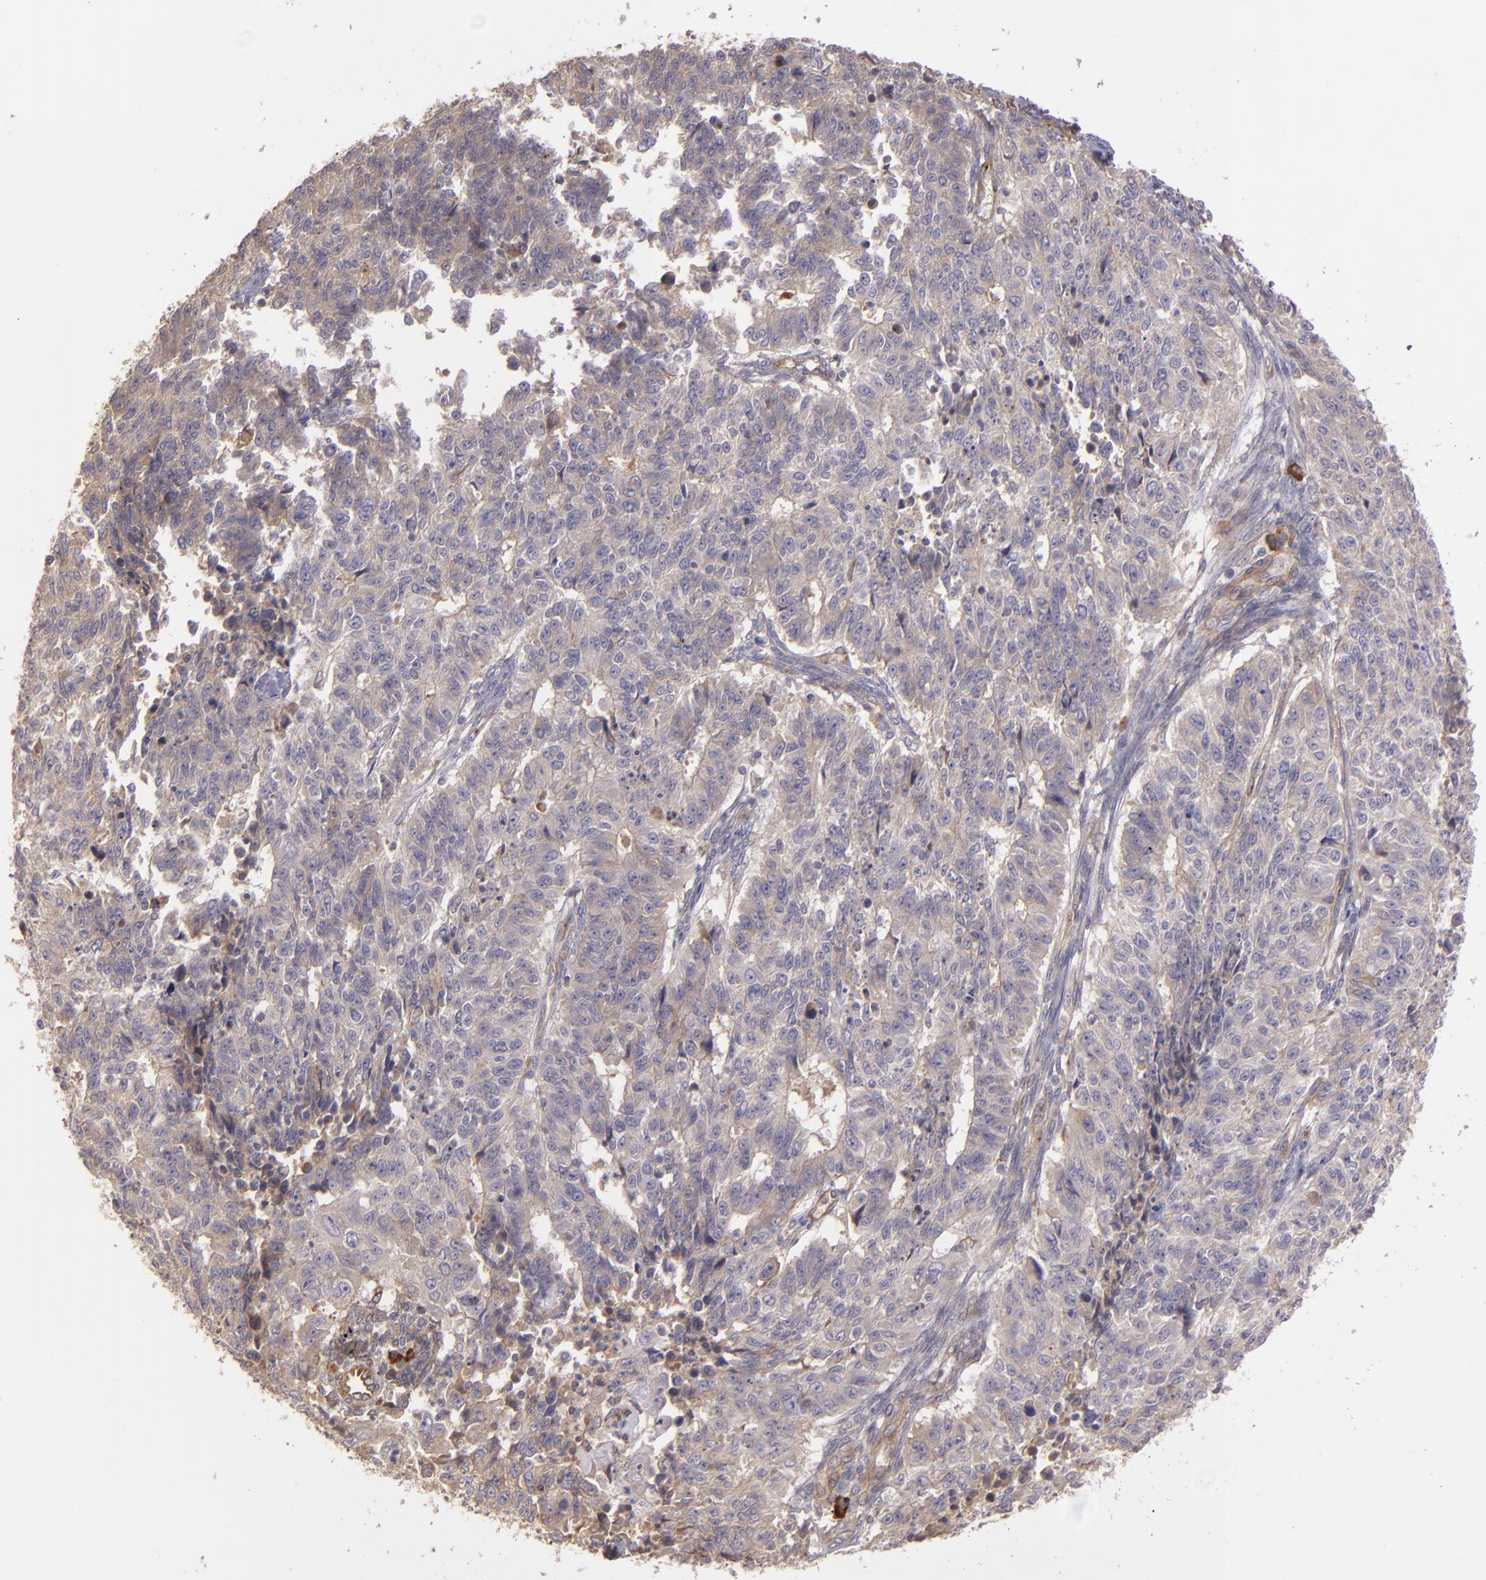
{"staining": {"intensity": "moderate", "quantity": ">75%", "location": "cytoplasmic/membranous"}, "tissue": "endometrial cancer", "cell_type": "Tumor cells", "image_type": "cancer", "snomed": [{"axis": "morphology", "description": "Adenocarcinoma, NOS"}, {"axis": "topography", "description": "Endometrium"}], "caption": "Moderate cytoplasmic/membranous protein positivity is present in approximately >75% of tumor cells in endometrial adenocarcinoma.", "gene": "ECE1", "patient": {"sex": "female", "age": 42}}